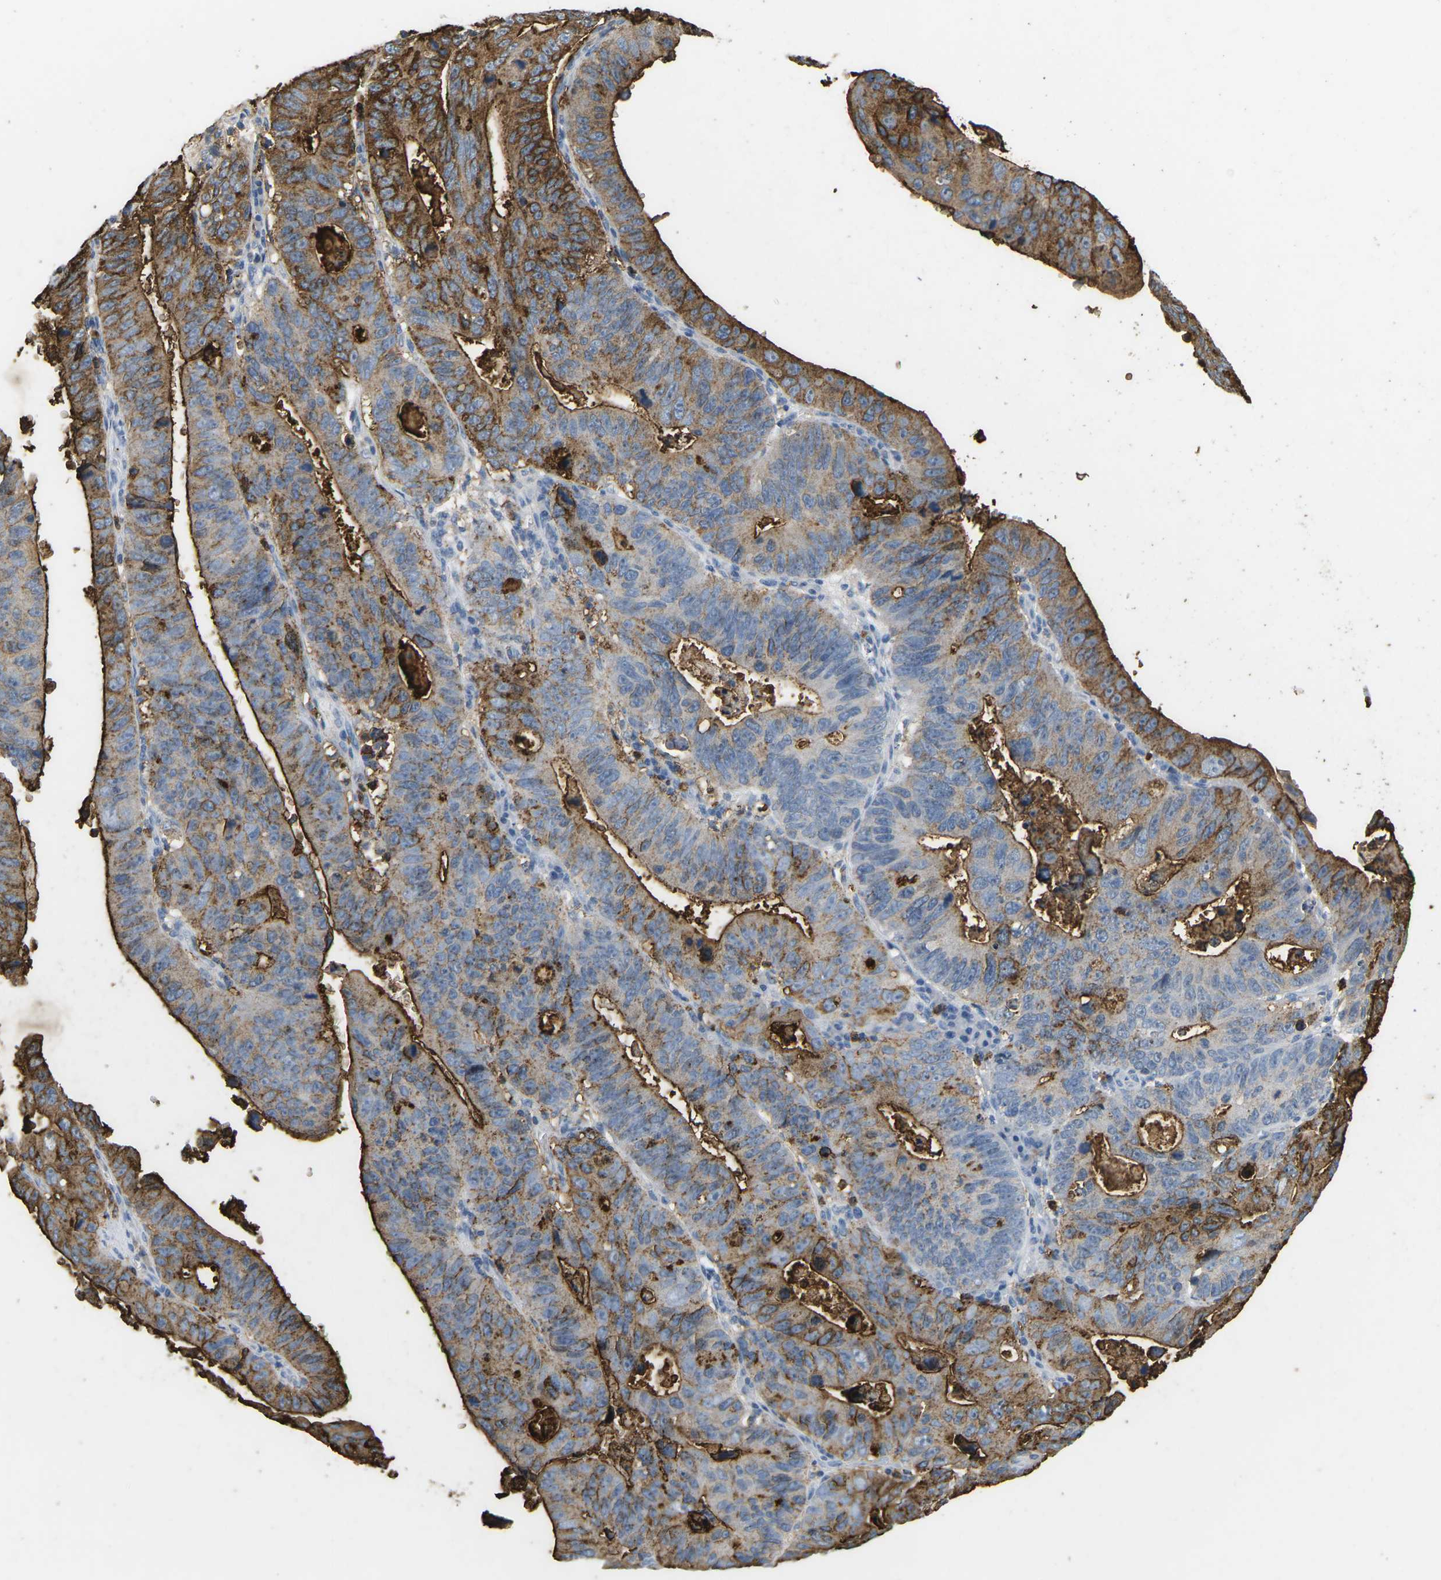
{"staining": {"intensity": "moderate", "quantity": "25%-75%", "location": "cytoplasmic/membranous"}, "tissue": "stomach cancer", "cell_type": "Tumor cells", "image_type": "cancer", "snomed": [{"axis": "morphology", "description": "Adenocarcinoma, NOS"}, {"axis": "topography", "description": "Stomach"}], "caption": "Immunohistochemical staining of stomach cancer (adenocarcinoma) reveals medium levels of moderate cytoplasmic/membranous staining in approximately 25%-75% of tumor cells.", "gene": "ADM", "patient": {"sex": "male", "age": 59}}